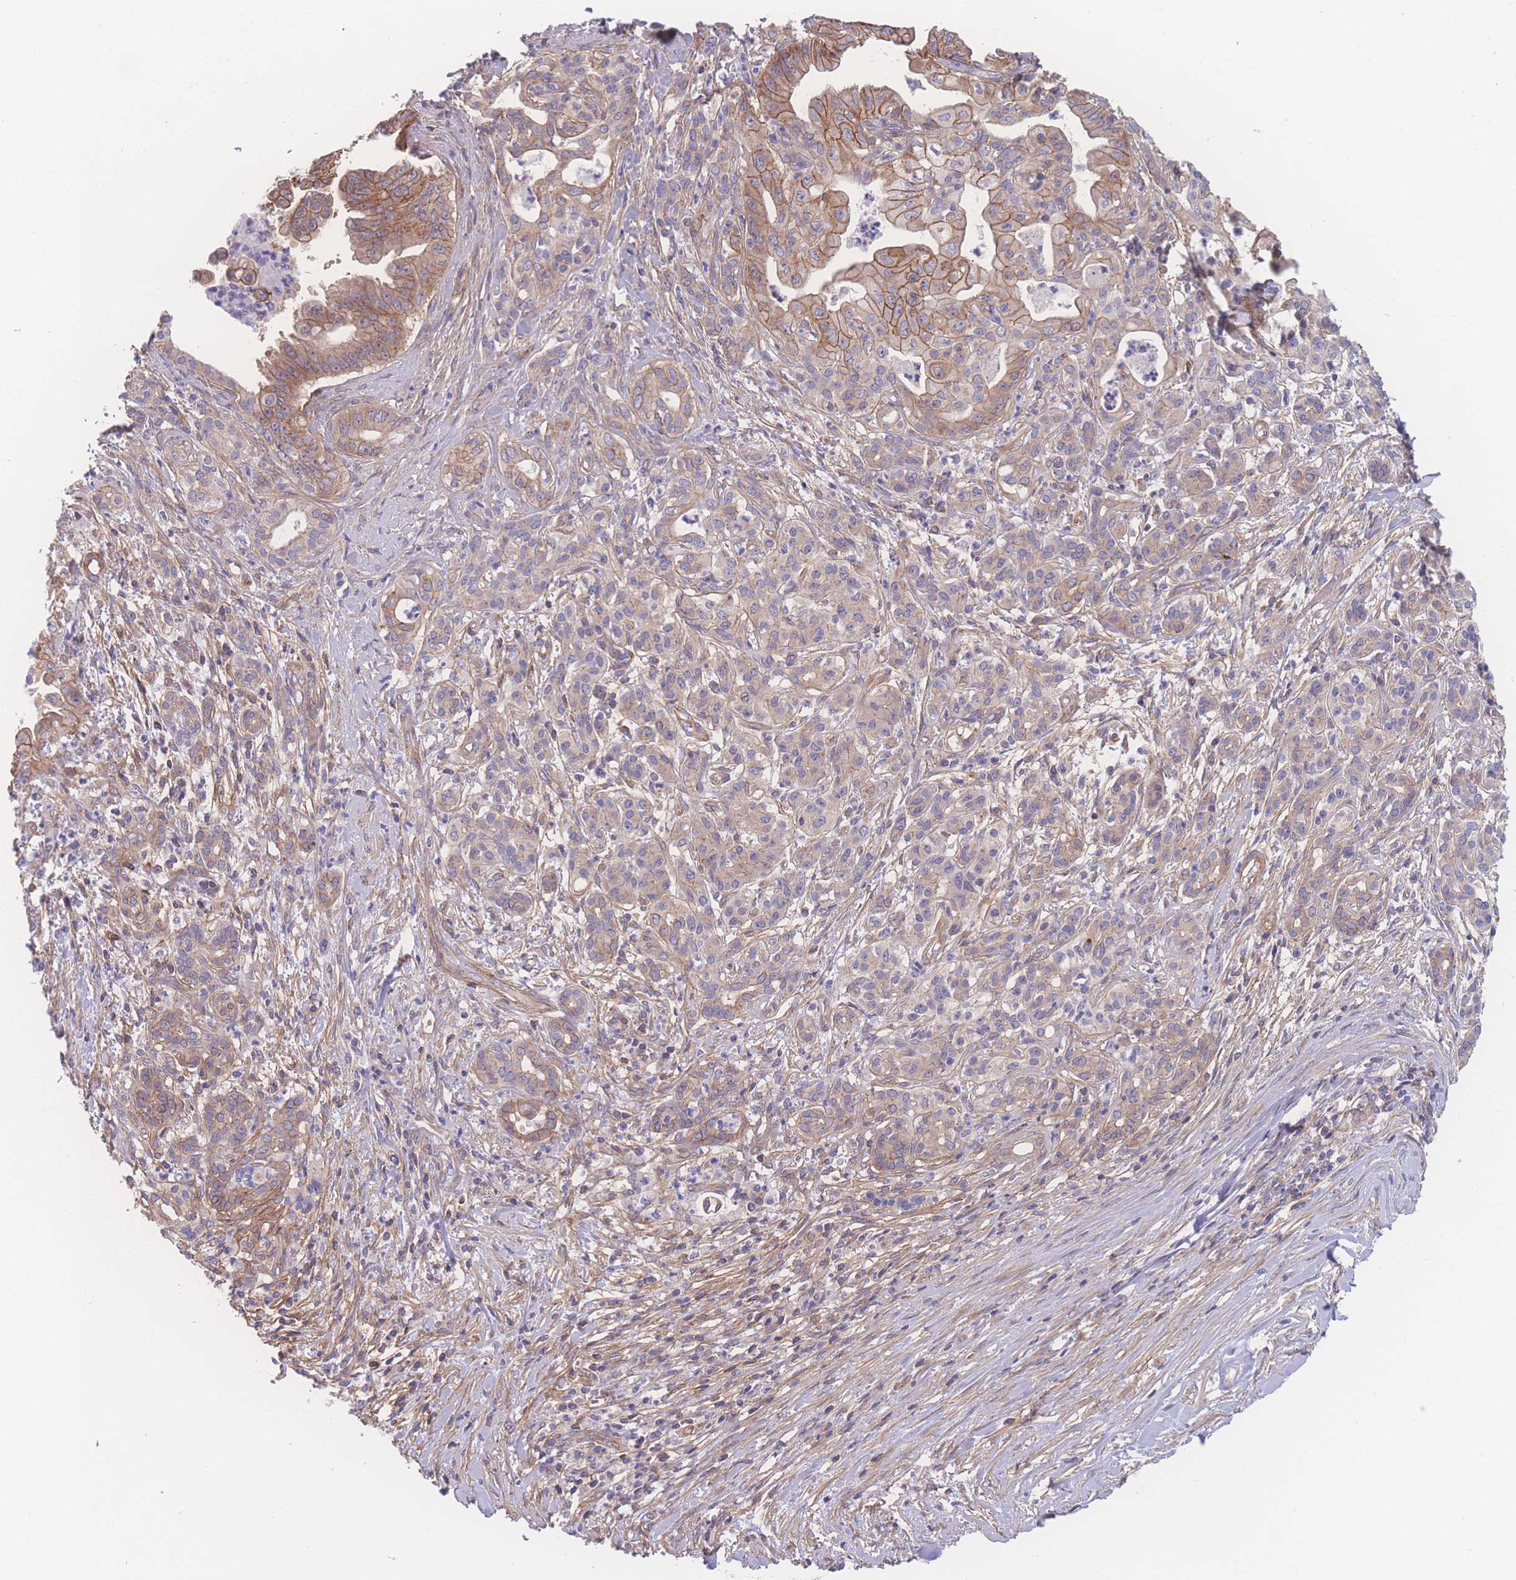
{"staining": {"intensity": "moderate", "quantity": ">75%", "location": "cytoplasmic/membranous"}, "tissue": "pancreatic cancer", "cell_type": "Tumor cells", "image_type": "cancer", "snomed": [{"axis": "morphology", "description": "Adenocarcinoma, NOS"}, {"axis": "topography", "description": "Pancreas"}], "caption": "Pancreatic cancer was stained to show a protein in brown. There is medium levels of moderate cytoplasmic/membranous expression in about >75% of tumor cells.", "gene": "CFAP97", "patient": {"sex": "male", "age": 58}}